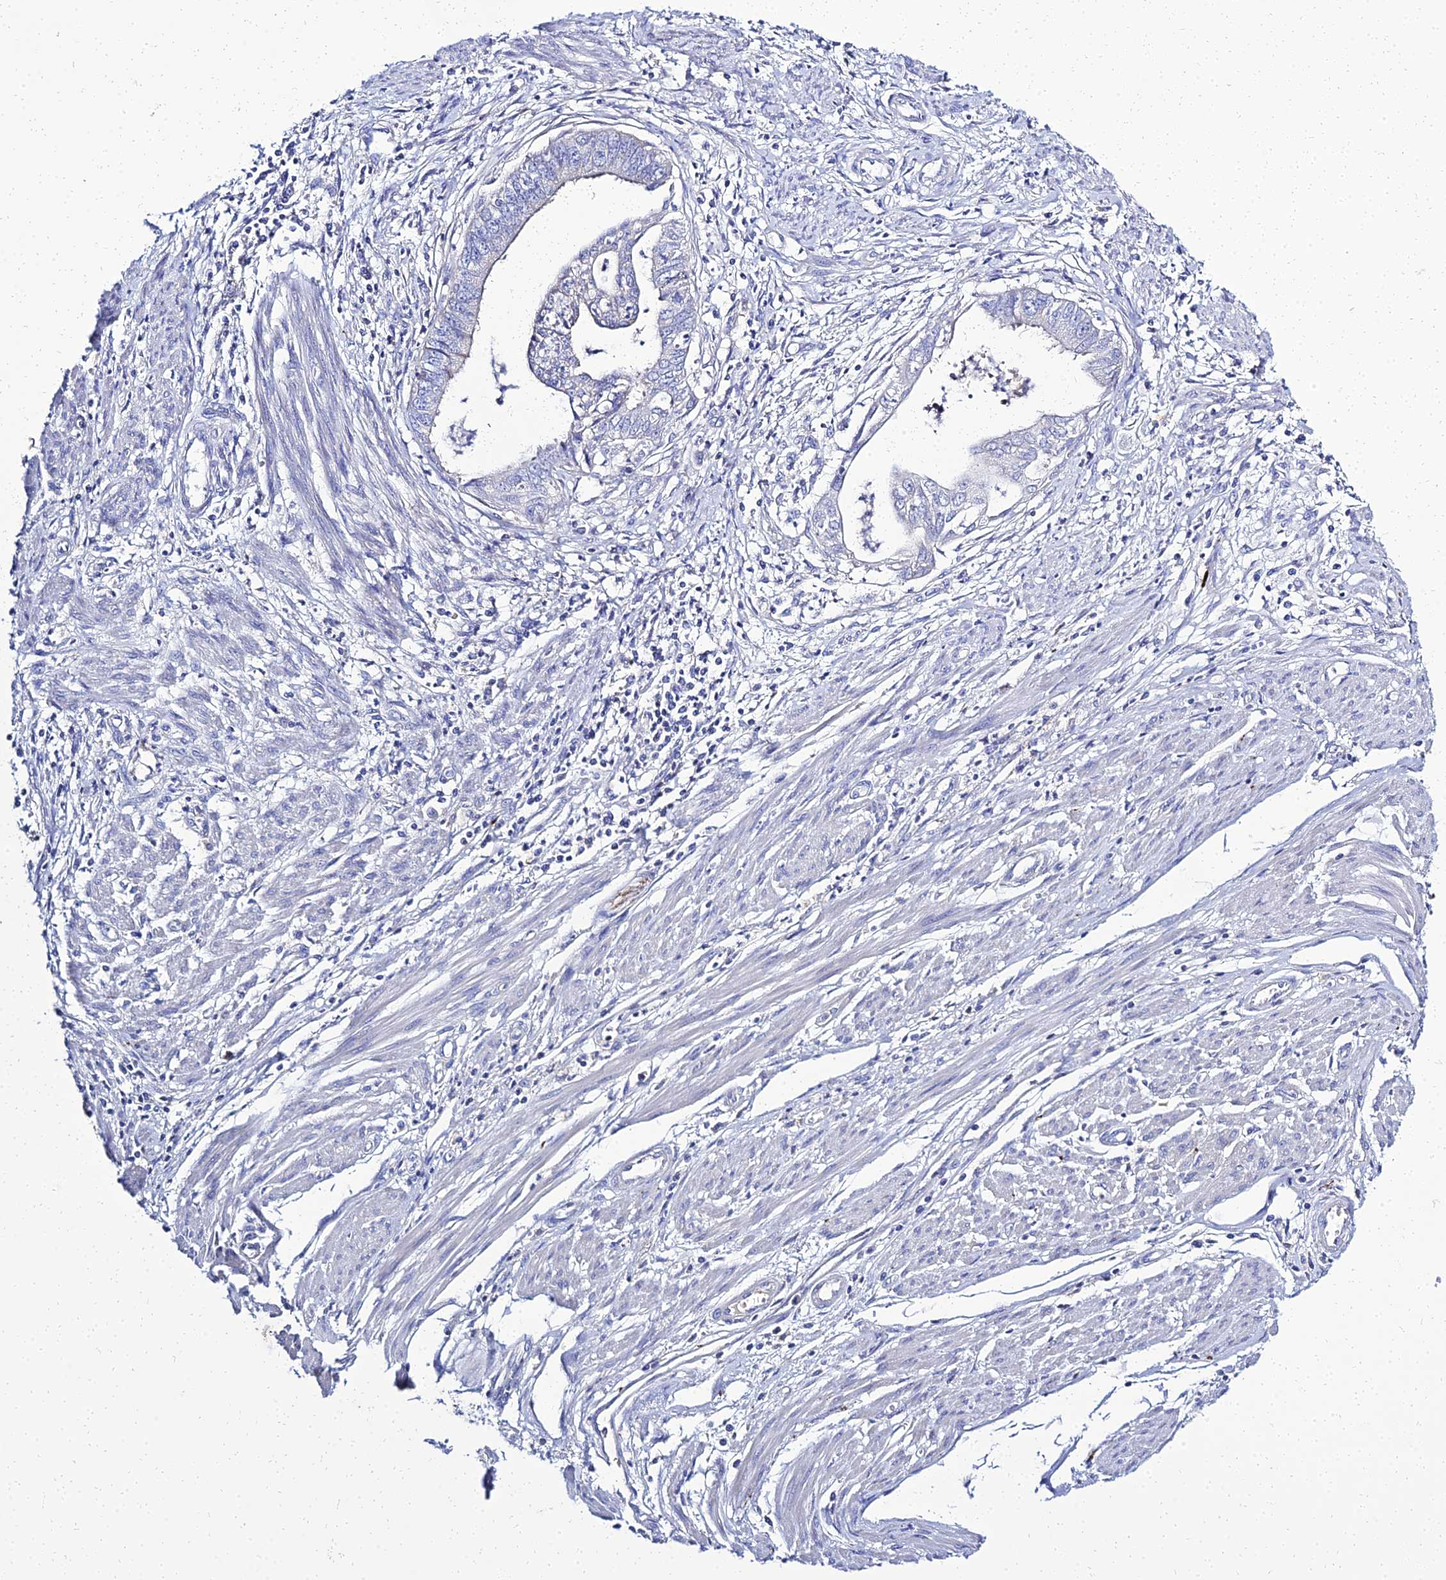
{"staining": {"intensity": "negative", "quantity": "none", "location": "none"}, "tissue": "endometrial cancer", "cell_type": "Tumor cells", "image_type": "cancer", "snomed": [{"axis": "morphology", "description": "Adenocarcinoma, NOS"}, {"axis": "topography", "description": "Endometrium"}], "caption": "Immunohistochemistry image of neoplastic tissue: adenocarcinoma (endometrial) stained with DAB shows no significant protein staining in tumor cells.", "gene": "NPY", "patient": {"sex": "female", "age": 73}}